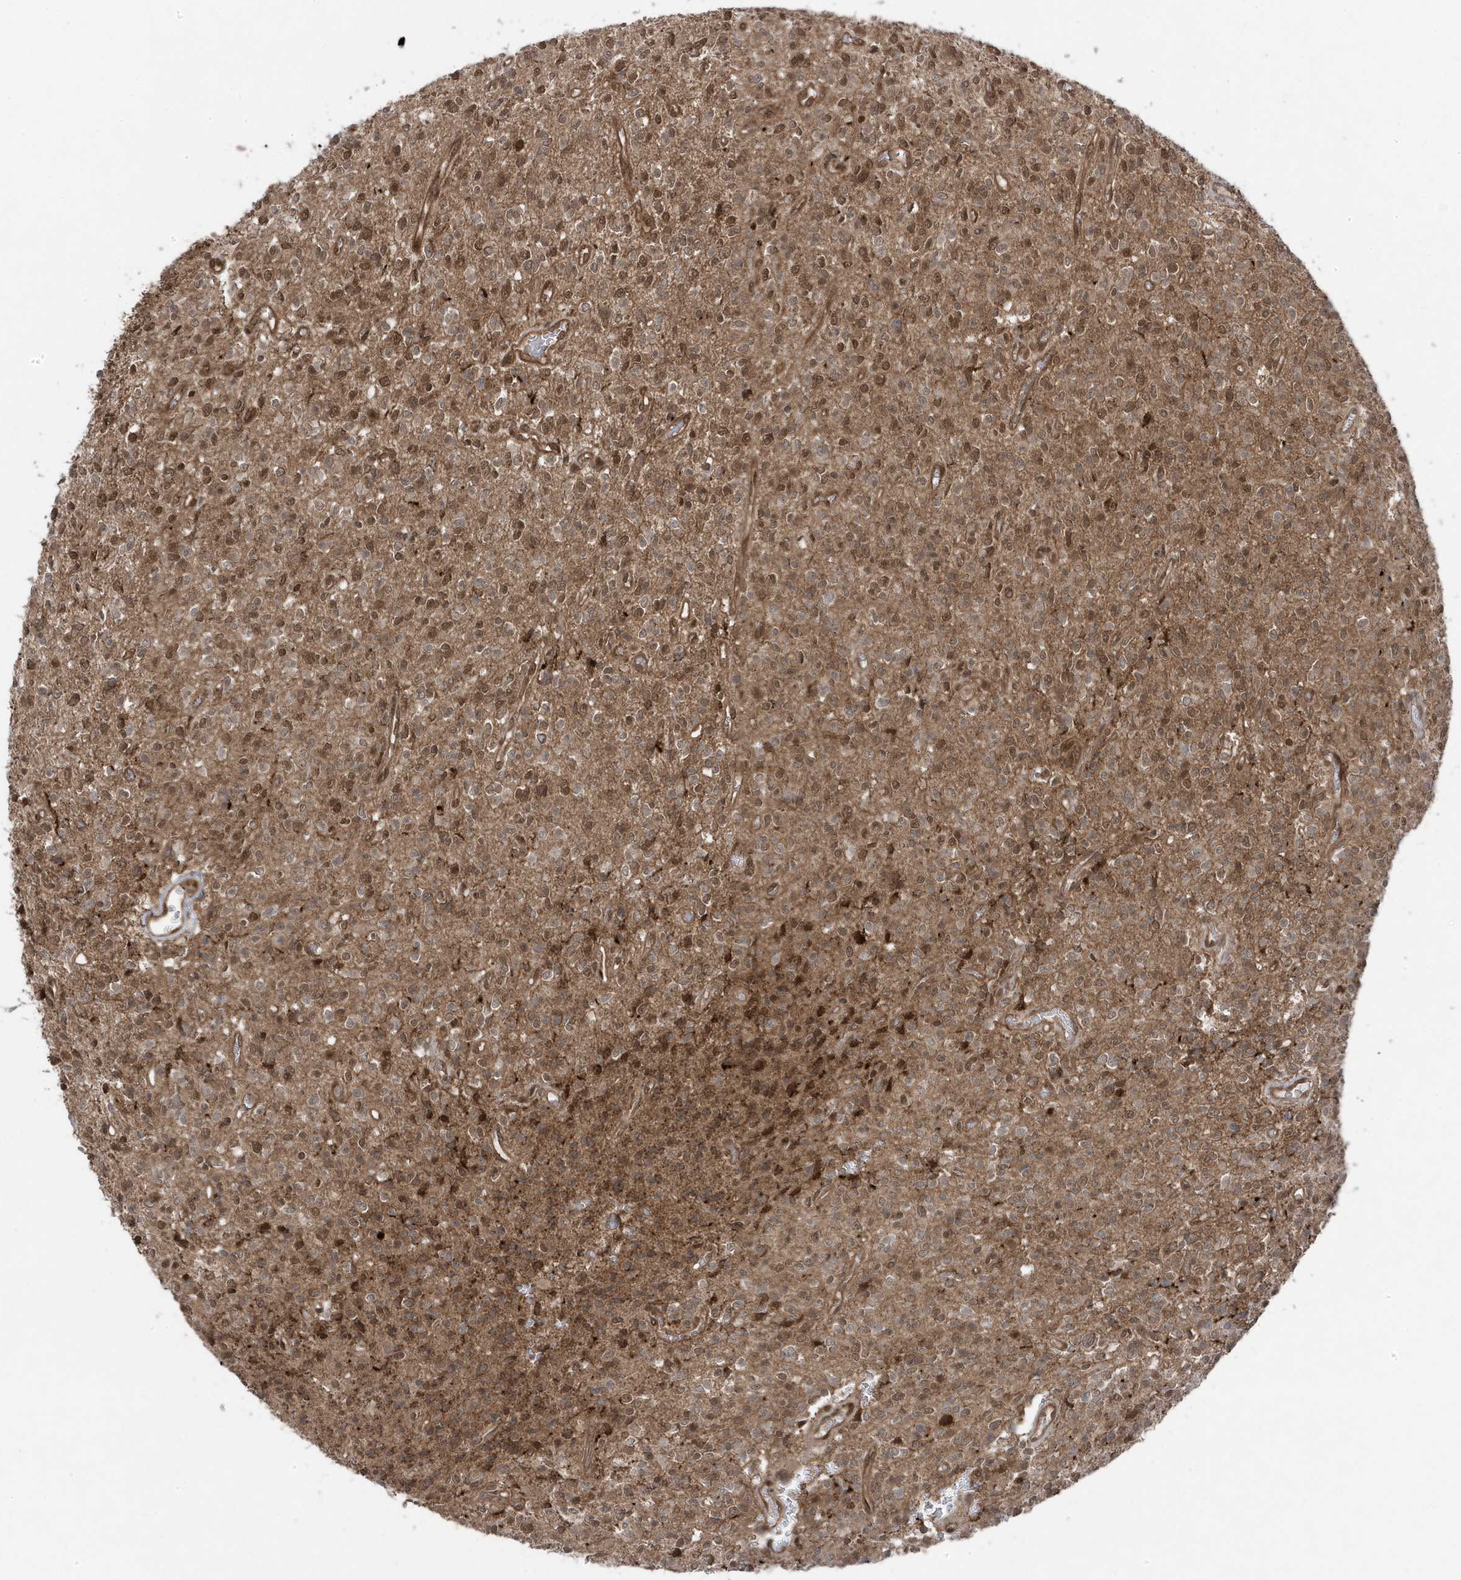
{"staining": {"intensity": "moderate", "quantity": "<25%", "location": "nuclear"}, "tissue": "glioma", "cell_type": "Tumor cells", "image_type": "cancer", "snomed": [{"axis": "morphology", "description": "Glioma, malignant, High grade"}, {"axis": "topography", "description": "Brain"}], "caption": "DAB (3,3'-diaminobenzidine) immunohistochemical staining of human glioma displays moderate nuclear protein staining in about <25% of tumor cells. The staining is performed using DAB (3,3'-diaminobenzidine) brown chromogen to label protein expression. The nuclei are counter-stained blue using hematoxylin.", "gene": "MAPK1IP1L", "patient": {"sex": "male", "age": 34}}